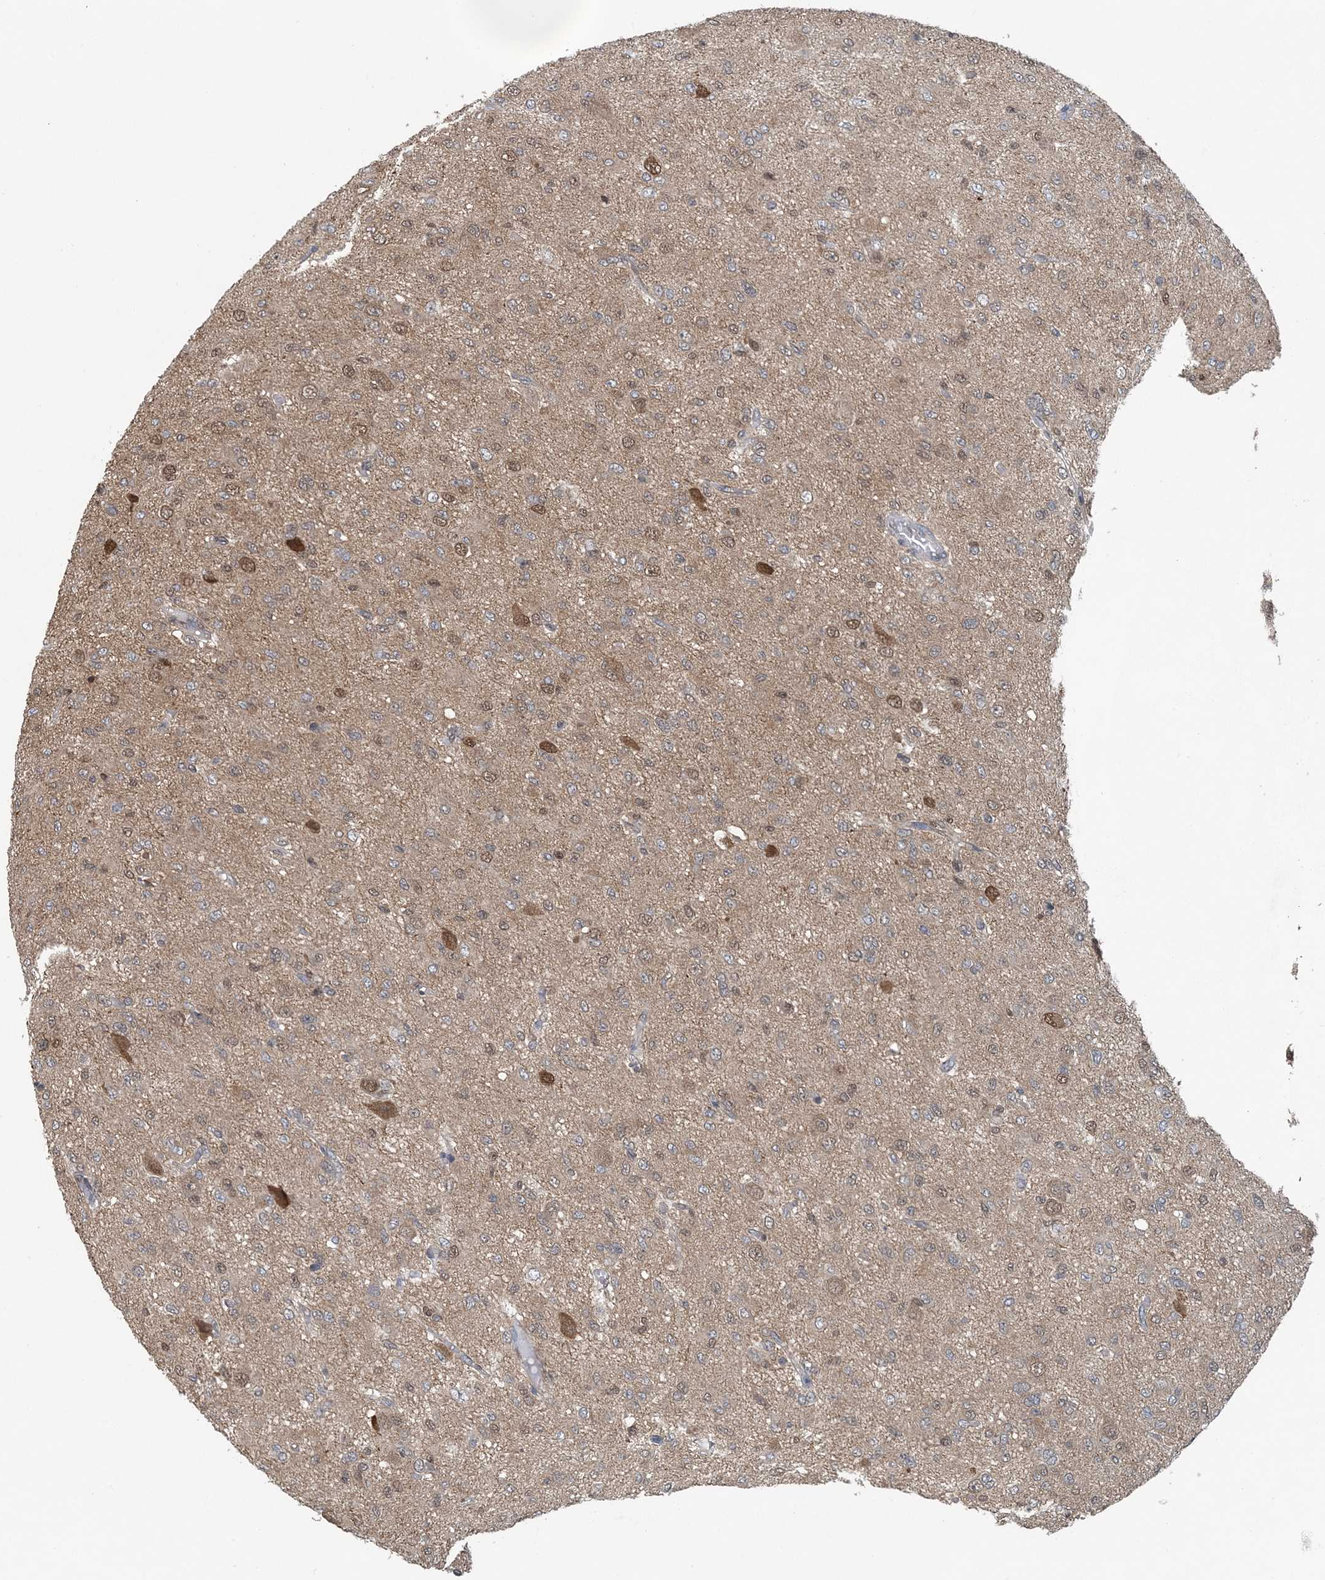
{"staining": {"intensity": "moderate", "quantity": "<25%", "location": "nuclear"}, "tissue": "glioma", "cell_type": "Tumor cells", "image_type": "cancer", "snomed": [{"axis": "morphology", "description": "Glioma, malignant, High grade"}, {"axis": "topography", "description": "Brain"}], "caption": "Brown immunohistochemical staining in human glioma reveals moderate nuclear expression in approximately <25% of tumor cells. Using DAB (3,3'-diaminobenzidine) (brown) and hematoxylin (blue) stains, captured at high magnification using brightfield microscopy.", "gene": "HIKESHI", "patient": {"sex": "female", "age": 59}}